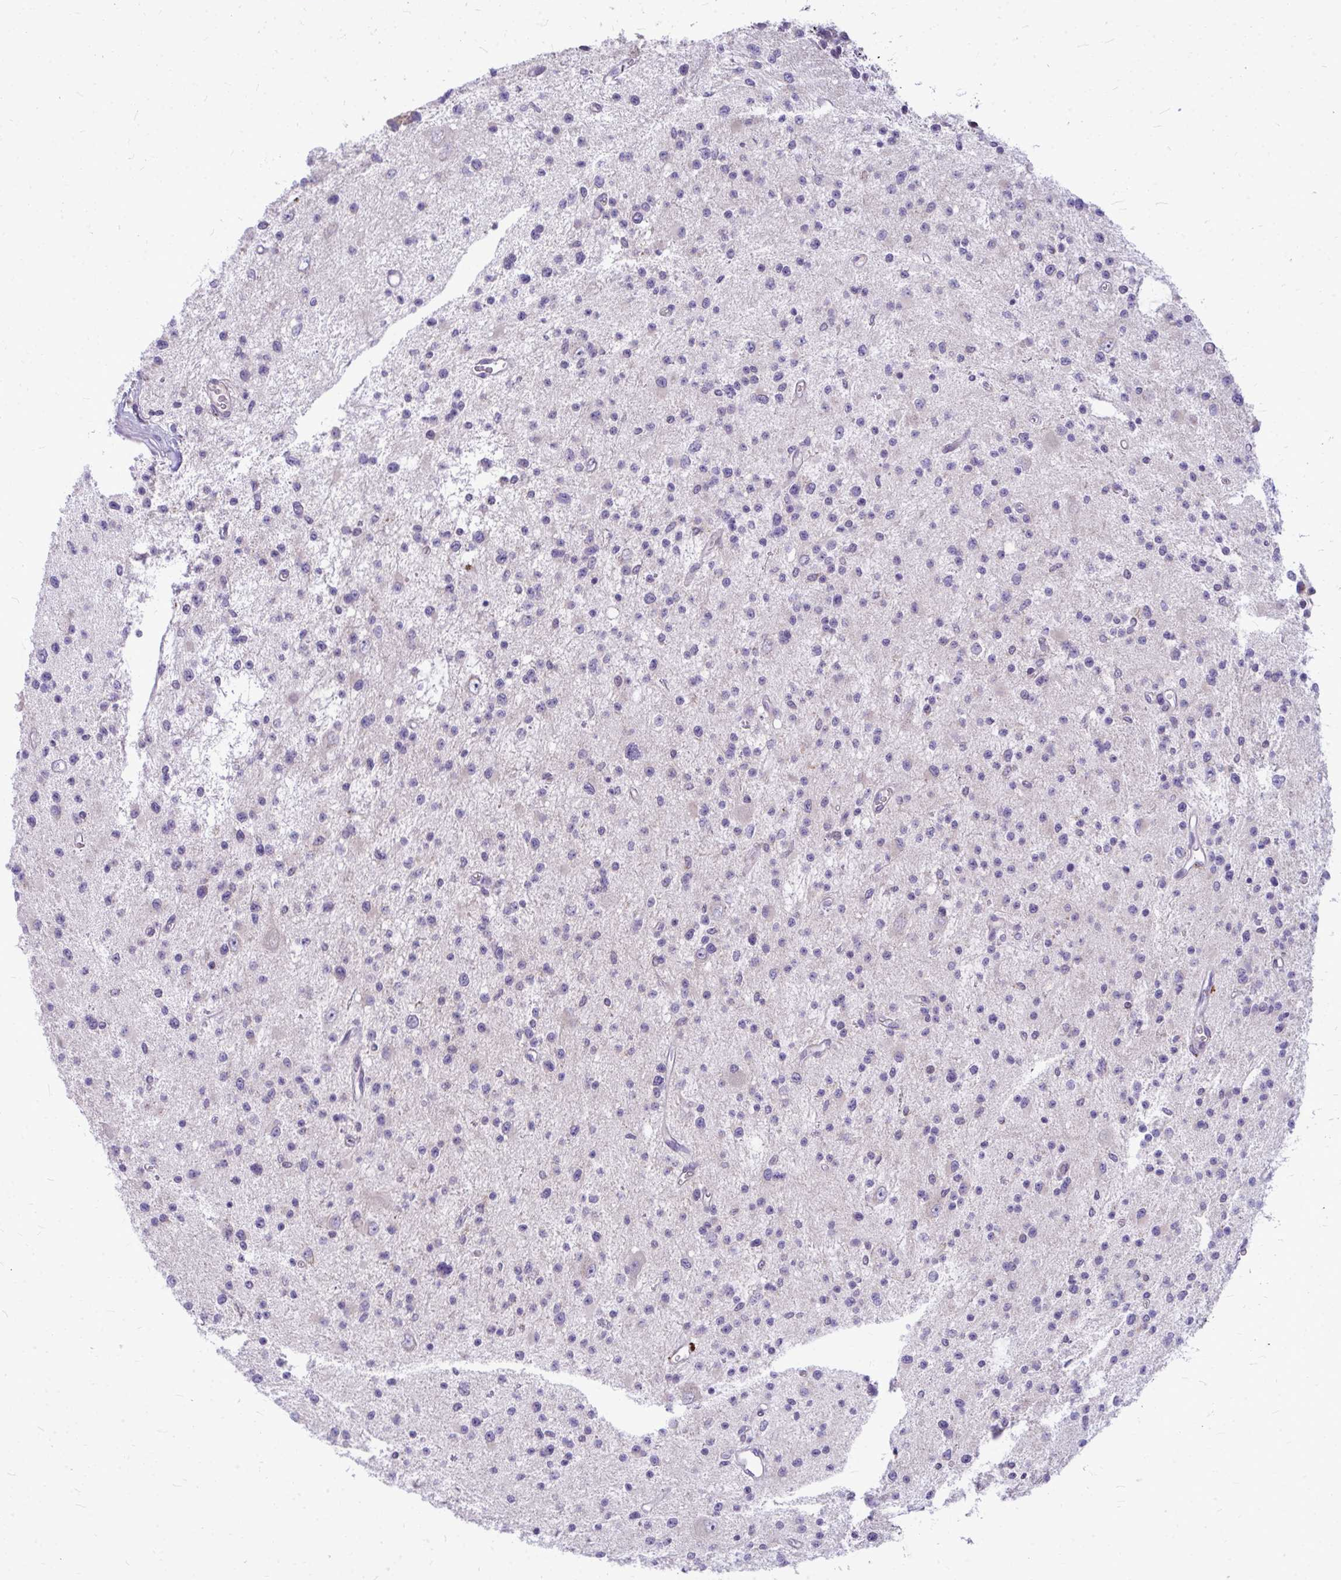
{"staining": {"intensity": "negative", "quantity": "none", "location": "none"}, "tissue": "glioma", "cell_type": "Tumor cells", "image_type": "cancer", "snomed": [{"axis": "morphology", "description": "Glioma, malignant, Low grade"}, {"axis": "topography", "description": "Brain"}], "caption": "The immunohistochemistry histopathology image has no significant positivity in tumor cells of low-grade glioma (malignant) tissue.", "gene": "ZSCAN25", "patient": {"sex": "male", "age": 43}}